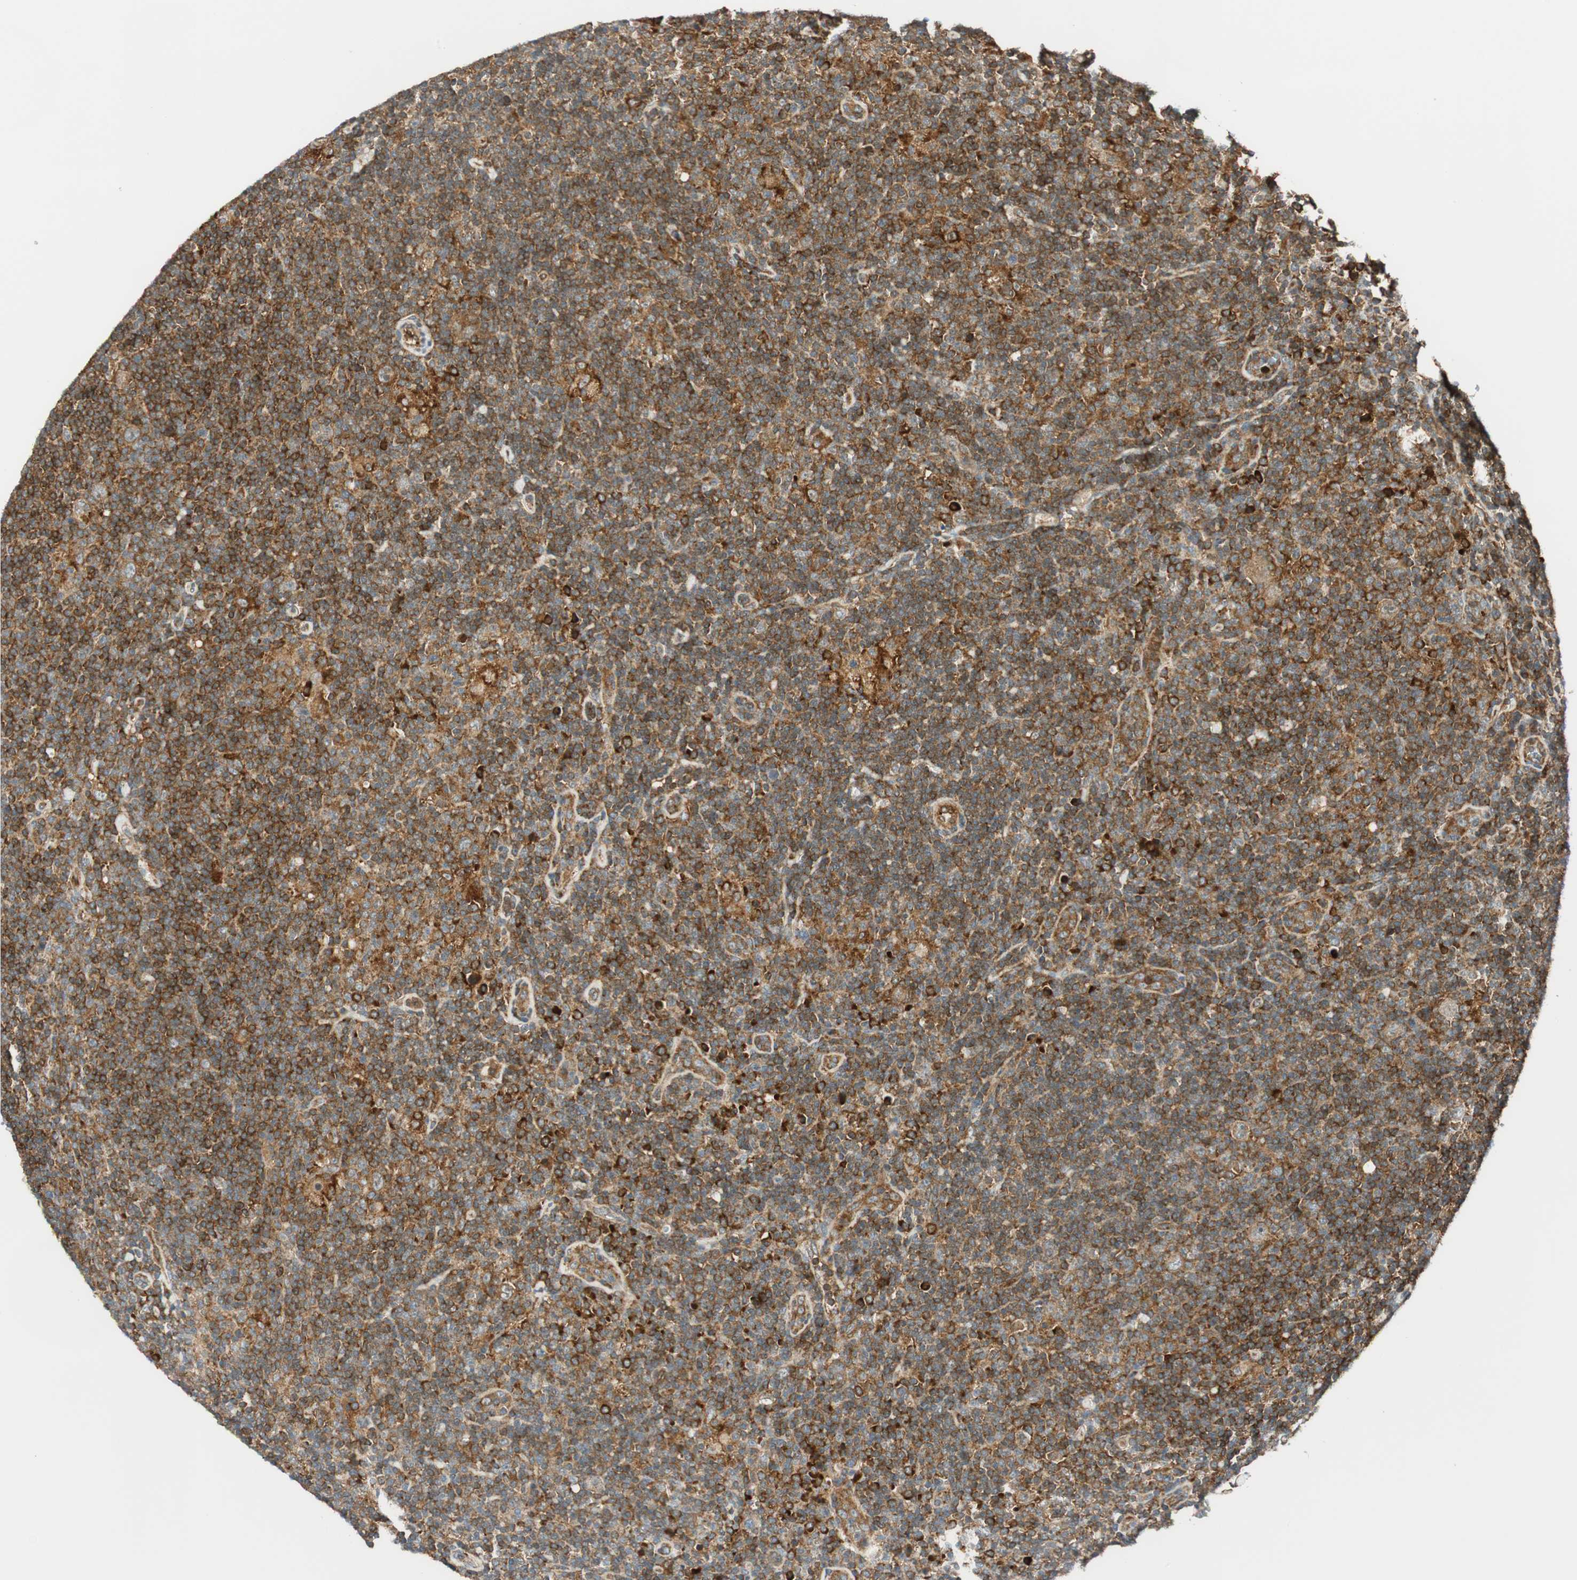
{"staining": {"intensity": "strong", "quantity": ">75%", "location": "cytoplasmic/membranous"}, "tissue": "lymphoma", "cell_type": "Tumor cells", "image_type": "cancer", "snomed": [{"axis": "morphology", "description": "Hodgkin's disease, NOS"}, {"axis": "topography", "description": "Lymph node"}], "caption": "The photomicrograph exhibits immunohistochemical staining of lymphoma. There is strong cytoplasmic/membranous positivity is appreciated in approximately >75% of tumor cells.", "gene": "ABI1", "patient": {"sex": "female", "age": 57}}